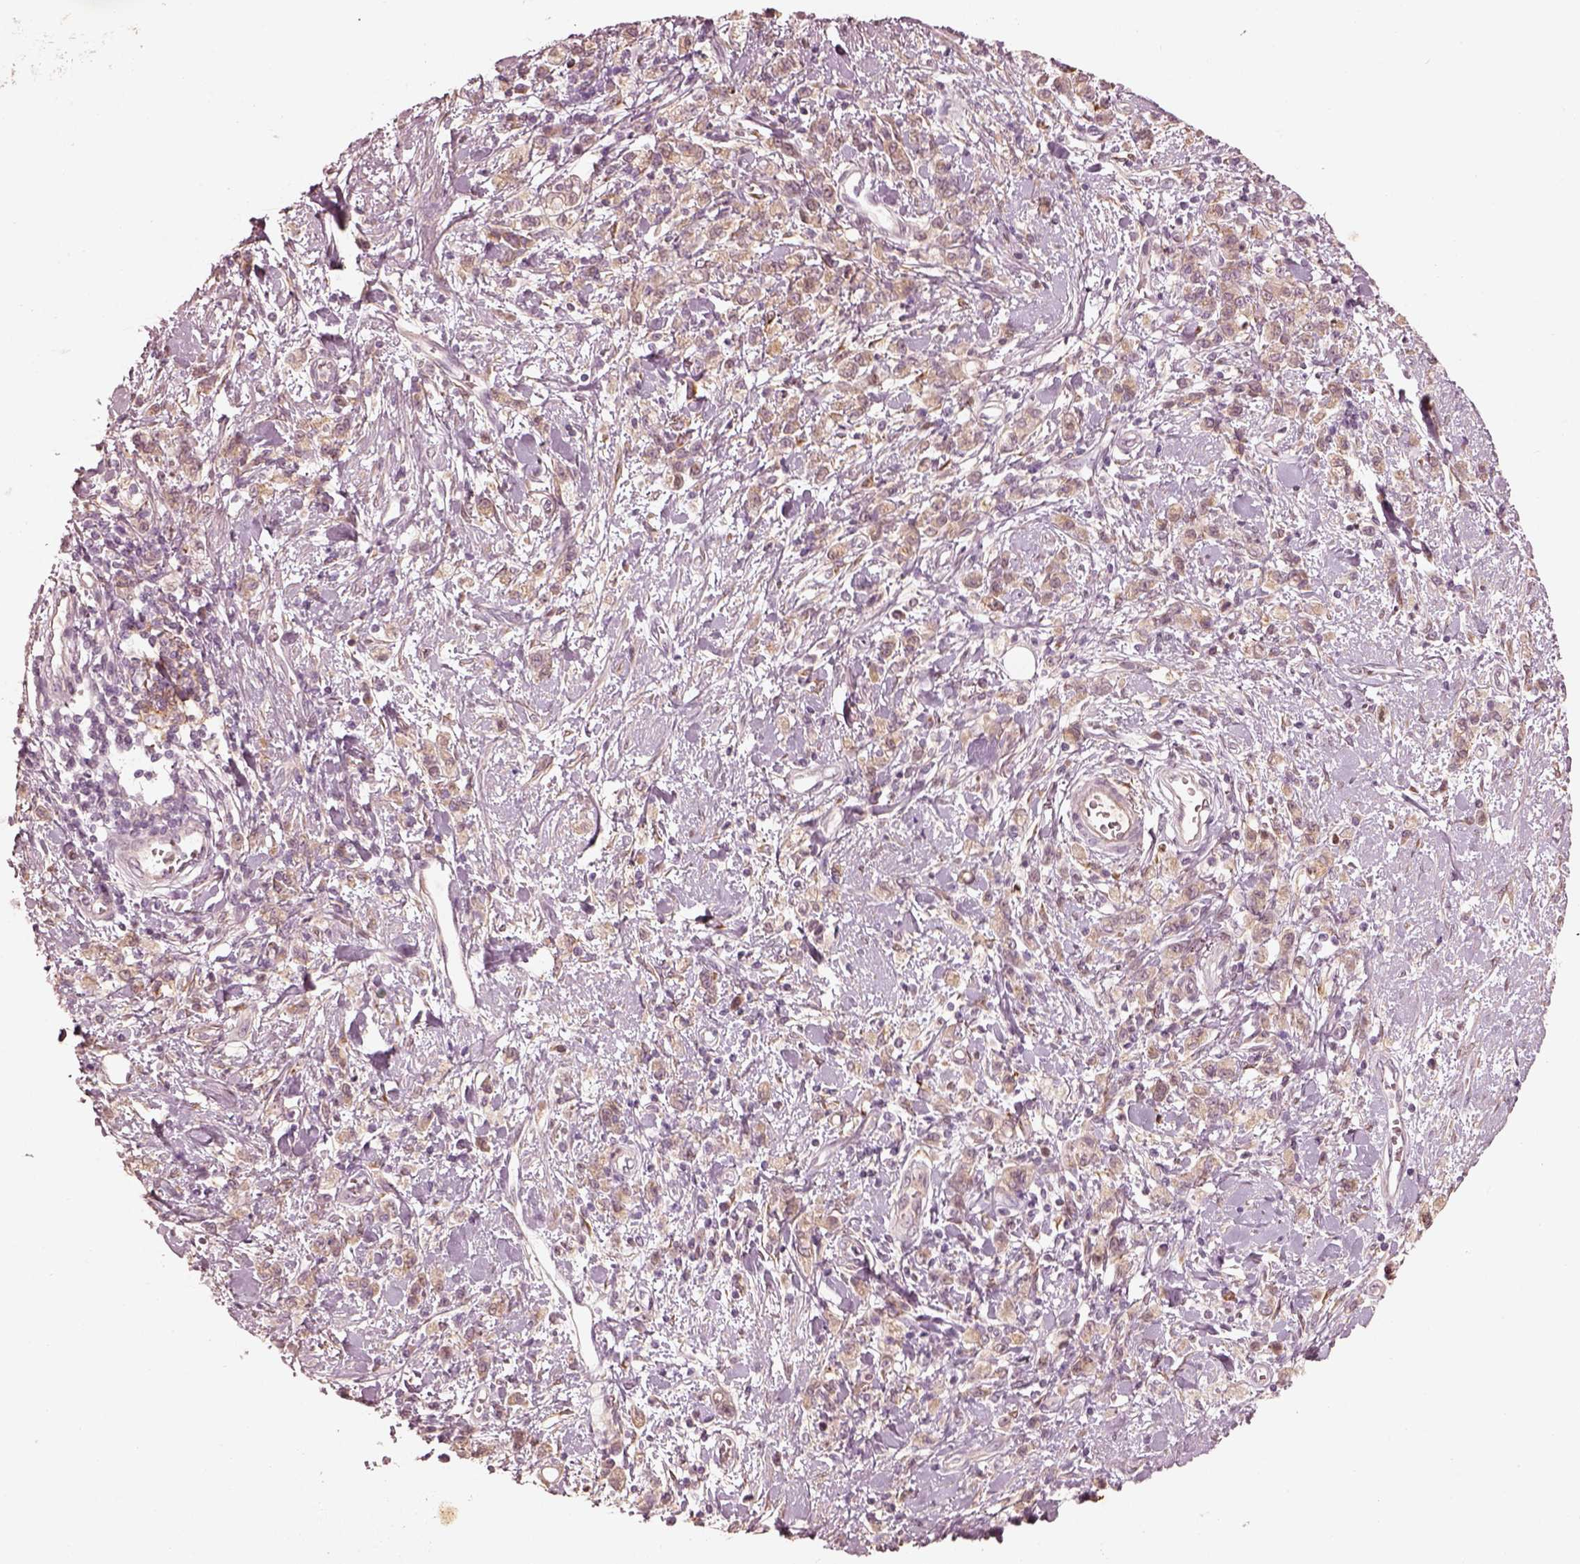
{"staining": {"intensity": "moderate", "quantity": ">75%", "location": "cytoplasmic/membranous"}, "tissue": "stomach cancer", "cell_type": "Tumor cells", "image_type": "cancer", "snomed": [{"axis": "morphology", "description": "Adenocarcinoma, NOS"}, {"axis": "topography", "description": "Stomach"}], "caption": "The image demonstrates immunohistochemical staining of adenocarcinoma (stomach). There is moderate cytoplasmic/membranous positivity is present in approximately >75% of tumor cells.", "gene": "WLS", "patient": {"sex": "male", "age": 77}}